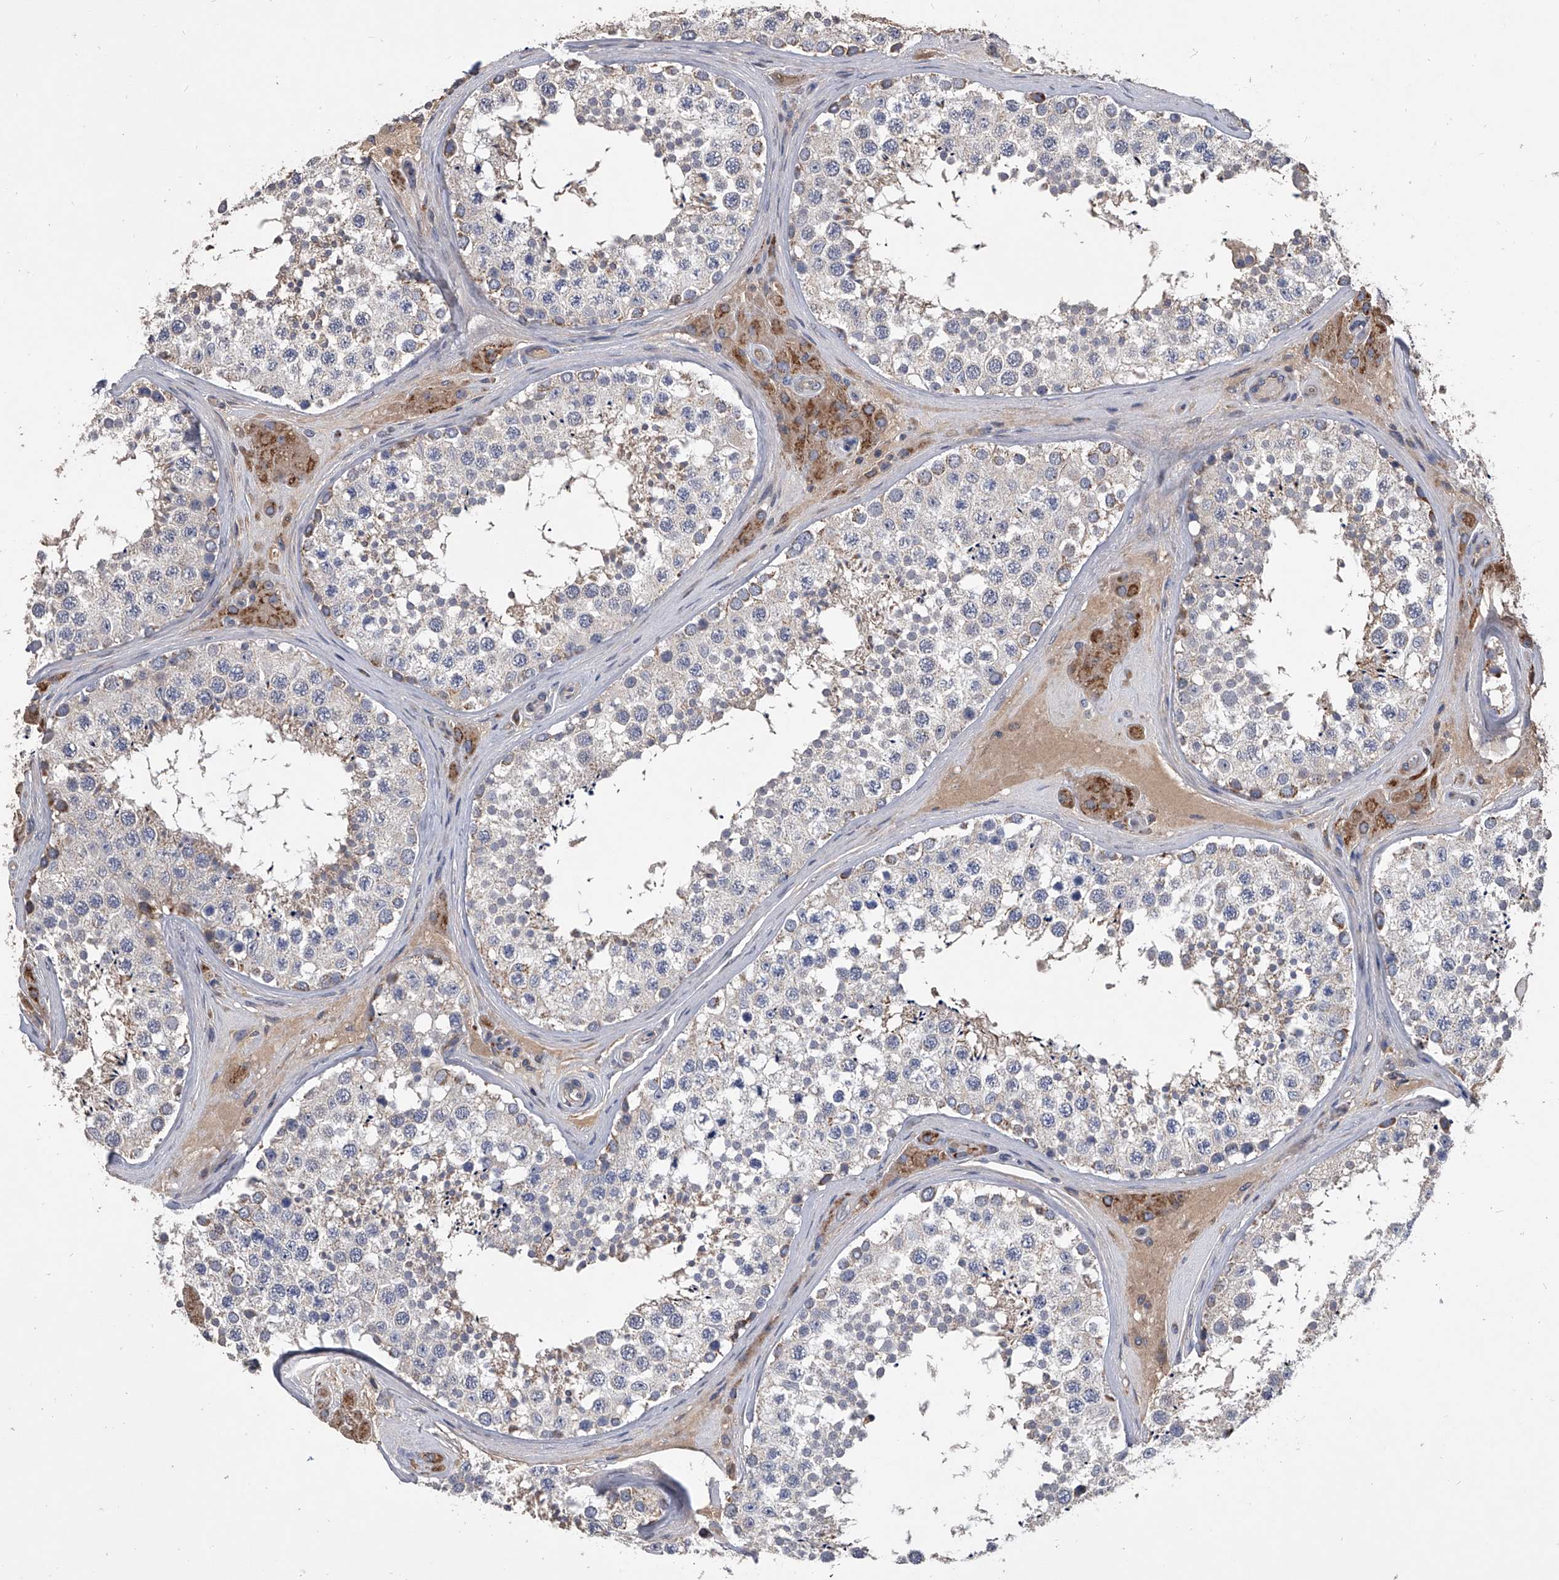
{"staining": {"intensity": "moderate", "quantity": "<25%", "location": "cytoplasmic/membranous"}, "tissue": "testis", "cell_type": "Cells in seminiferous ducts", "image_type": "normal", "snomed": [{"axis": "morphology", "description": "Normal tissue, NOS"}, {"axis": "topography", "description": "Testis"}], "caption": "Human testis stained for a protein (brown) shows moderate cytoplasmic/membranous positive expression in about <25% of cells in seminiferous ducts.", "gene": "NRP1", "patient": {"sex": "male", "age": 46}}